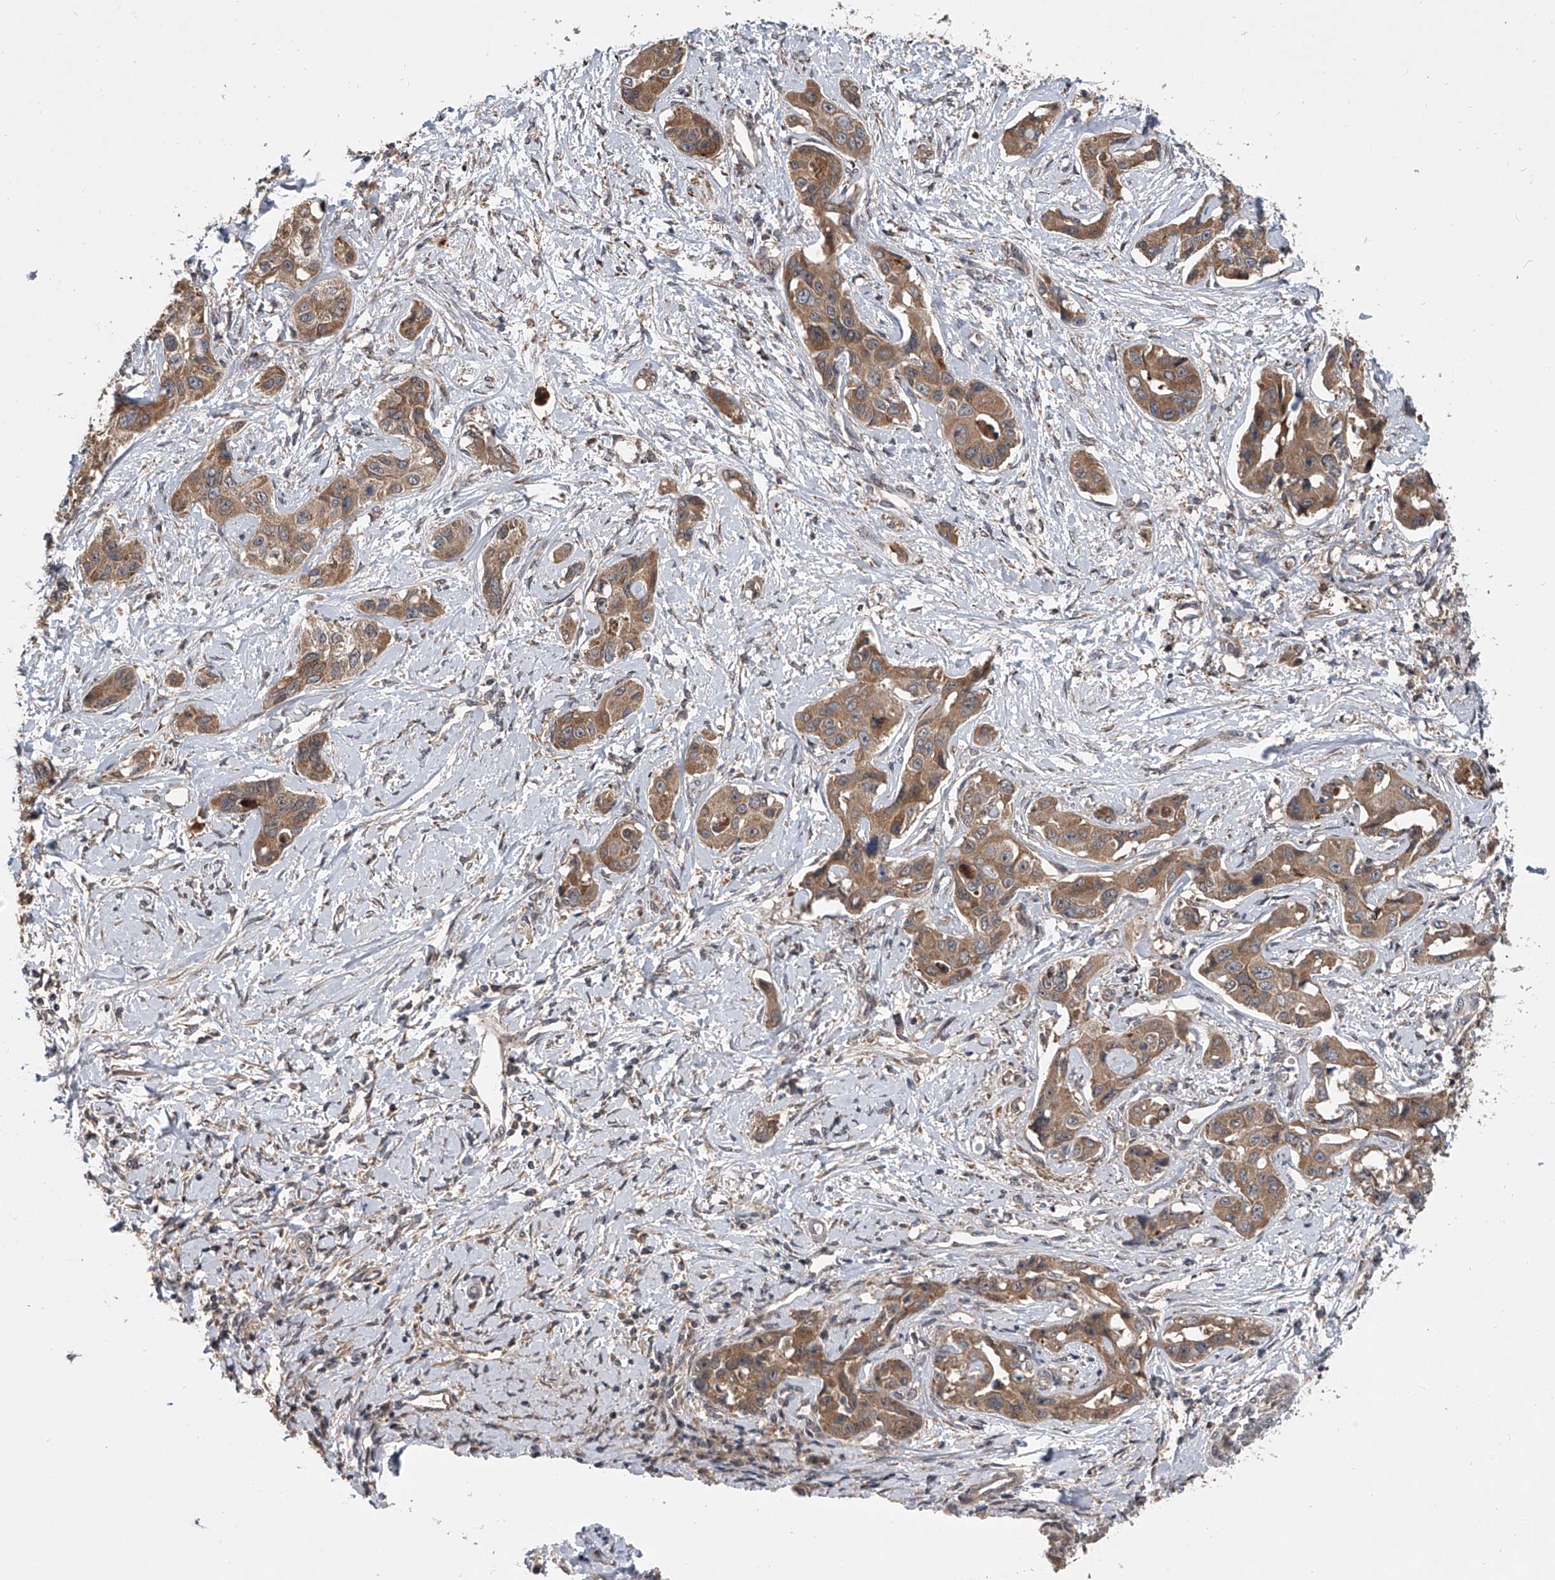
{"staining": {"intensity": "moderate", "quantity": ">75%", "location": "cytoplasmic/membranous"}, "tissue": "liver cancer", "cell_type": "Tumor cells", "image_type": "cancer", "snomed": [{"axis": "morphology", "description": "Cholangiocarcinoma"}, {"axis": "topography", "description": "Liver"}], "caption": "Immunohistochemistry (IHC) of liver cancer (cholangiocarcinoma) exhibits medium levels of moderate cytoplasmic/membranous staining in approximately >75% of tumor cells.", "gene": "GEMIN8", "patient": {"sex": "male", "age": 59}}